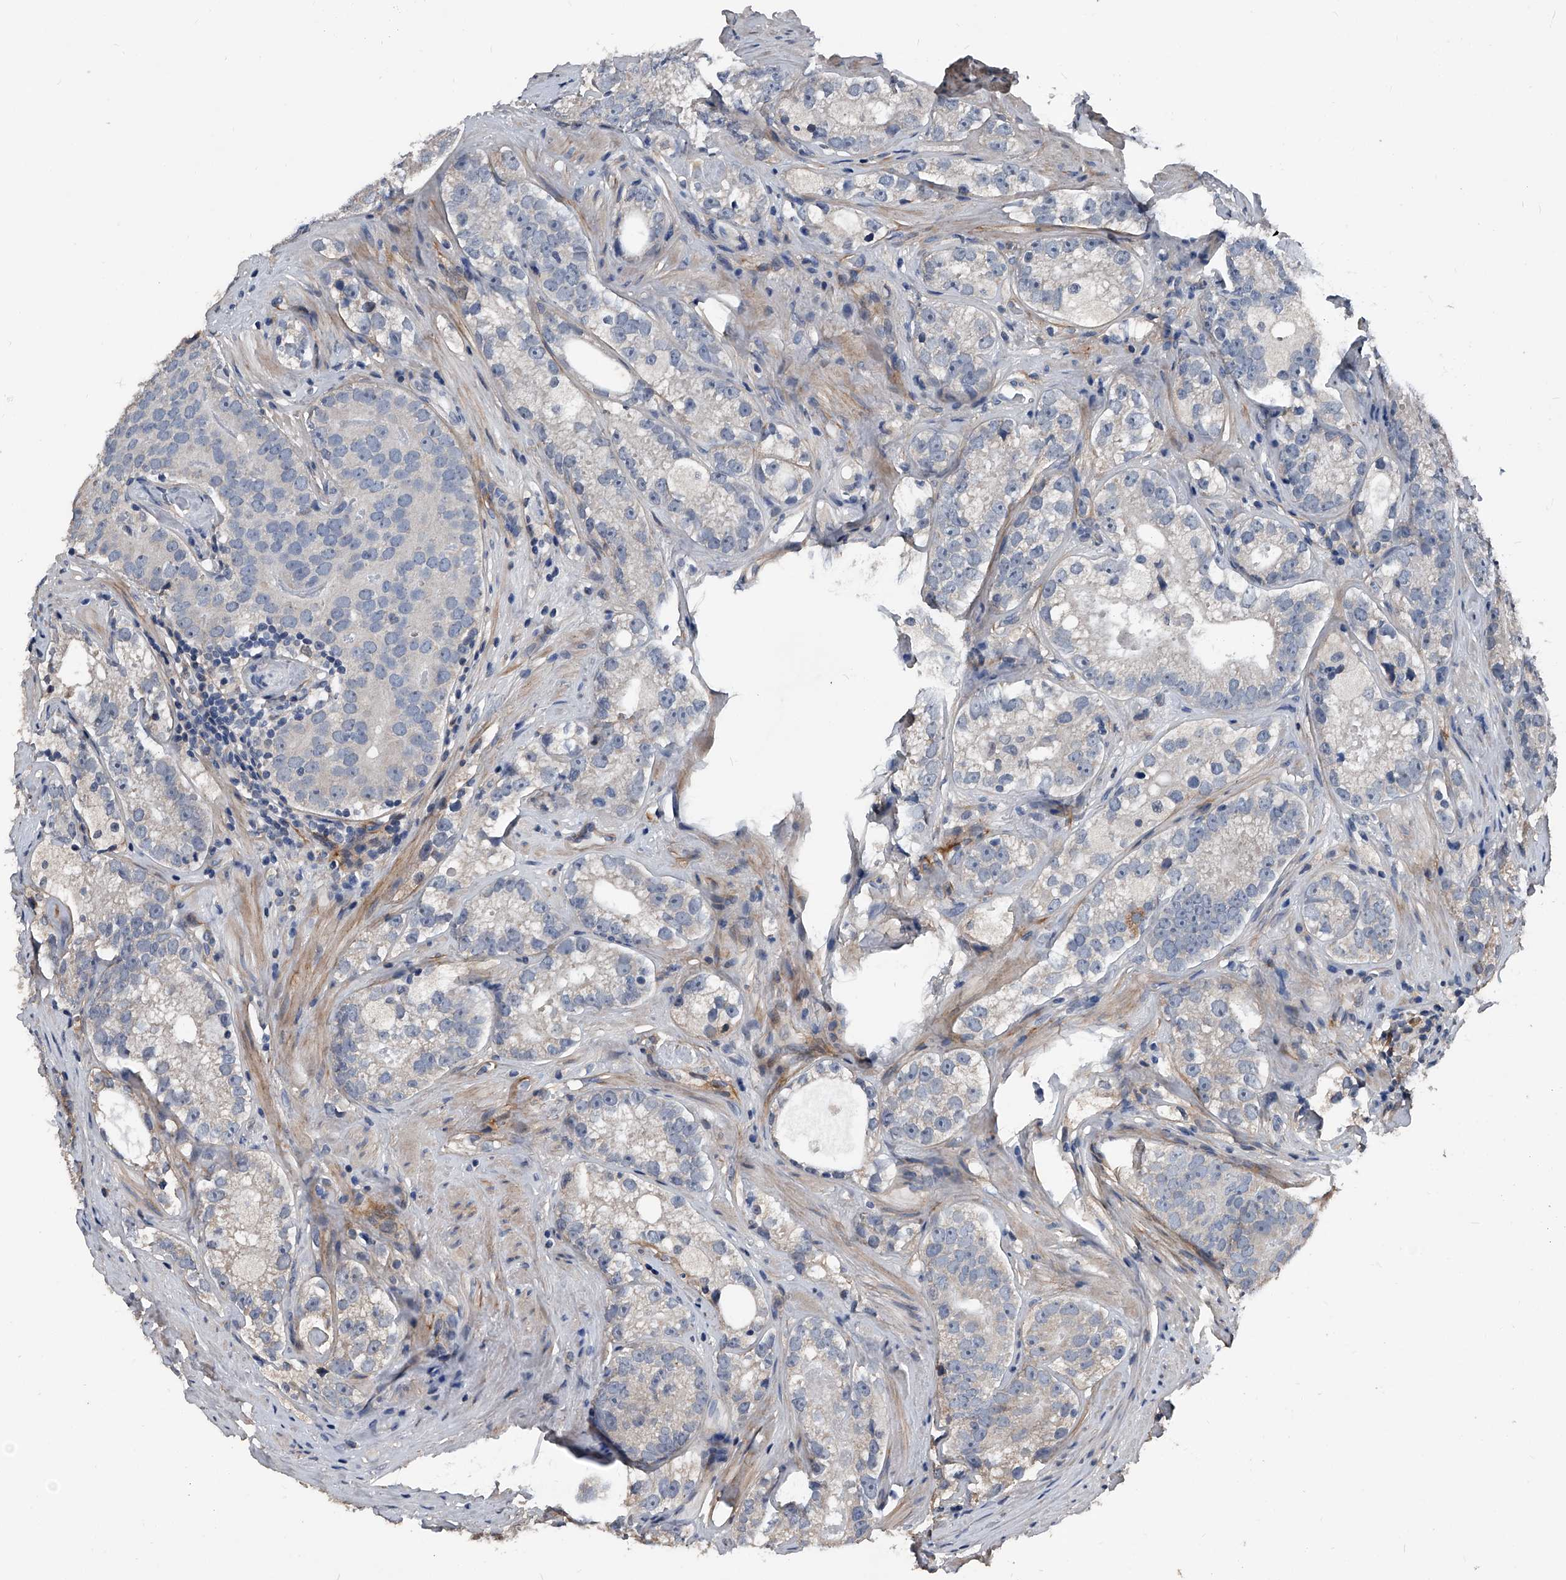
{"staining": {"intensity": "negative", "quantity": "none", "location": "none"}, "tissue": "prostate cancer", "cell_type": "Tumor cells", "image_type": "cancer", "snomed": [{"axis": "morphology", "description": "Adenocarcinoma, High grade"}, {"axis": "topography", "description": "Prostate"}], "caption": "A photomicrograph of human prostate cancer (adenocarcinoma (high-grade)) is negative for staining in tumor cells. (Stains: DAB (3,3'-diaminobenzidine) immunohistochemistry (IHC) with hematoxylin counter stain, Microscopy: brightfield microscopy at high magnification).", "gene": "PHACTR1", "patient": {"sex": "male", "age": 56}}